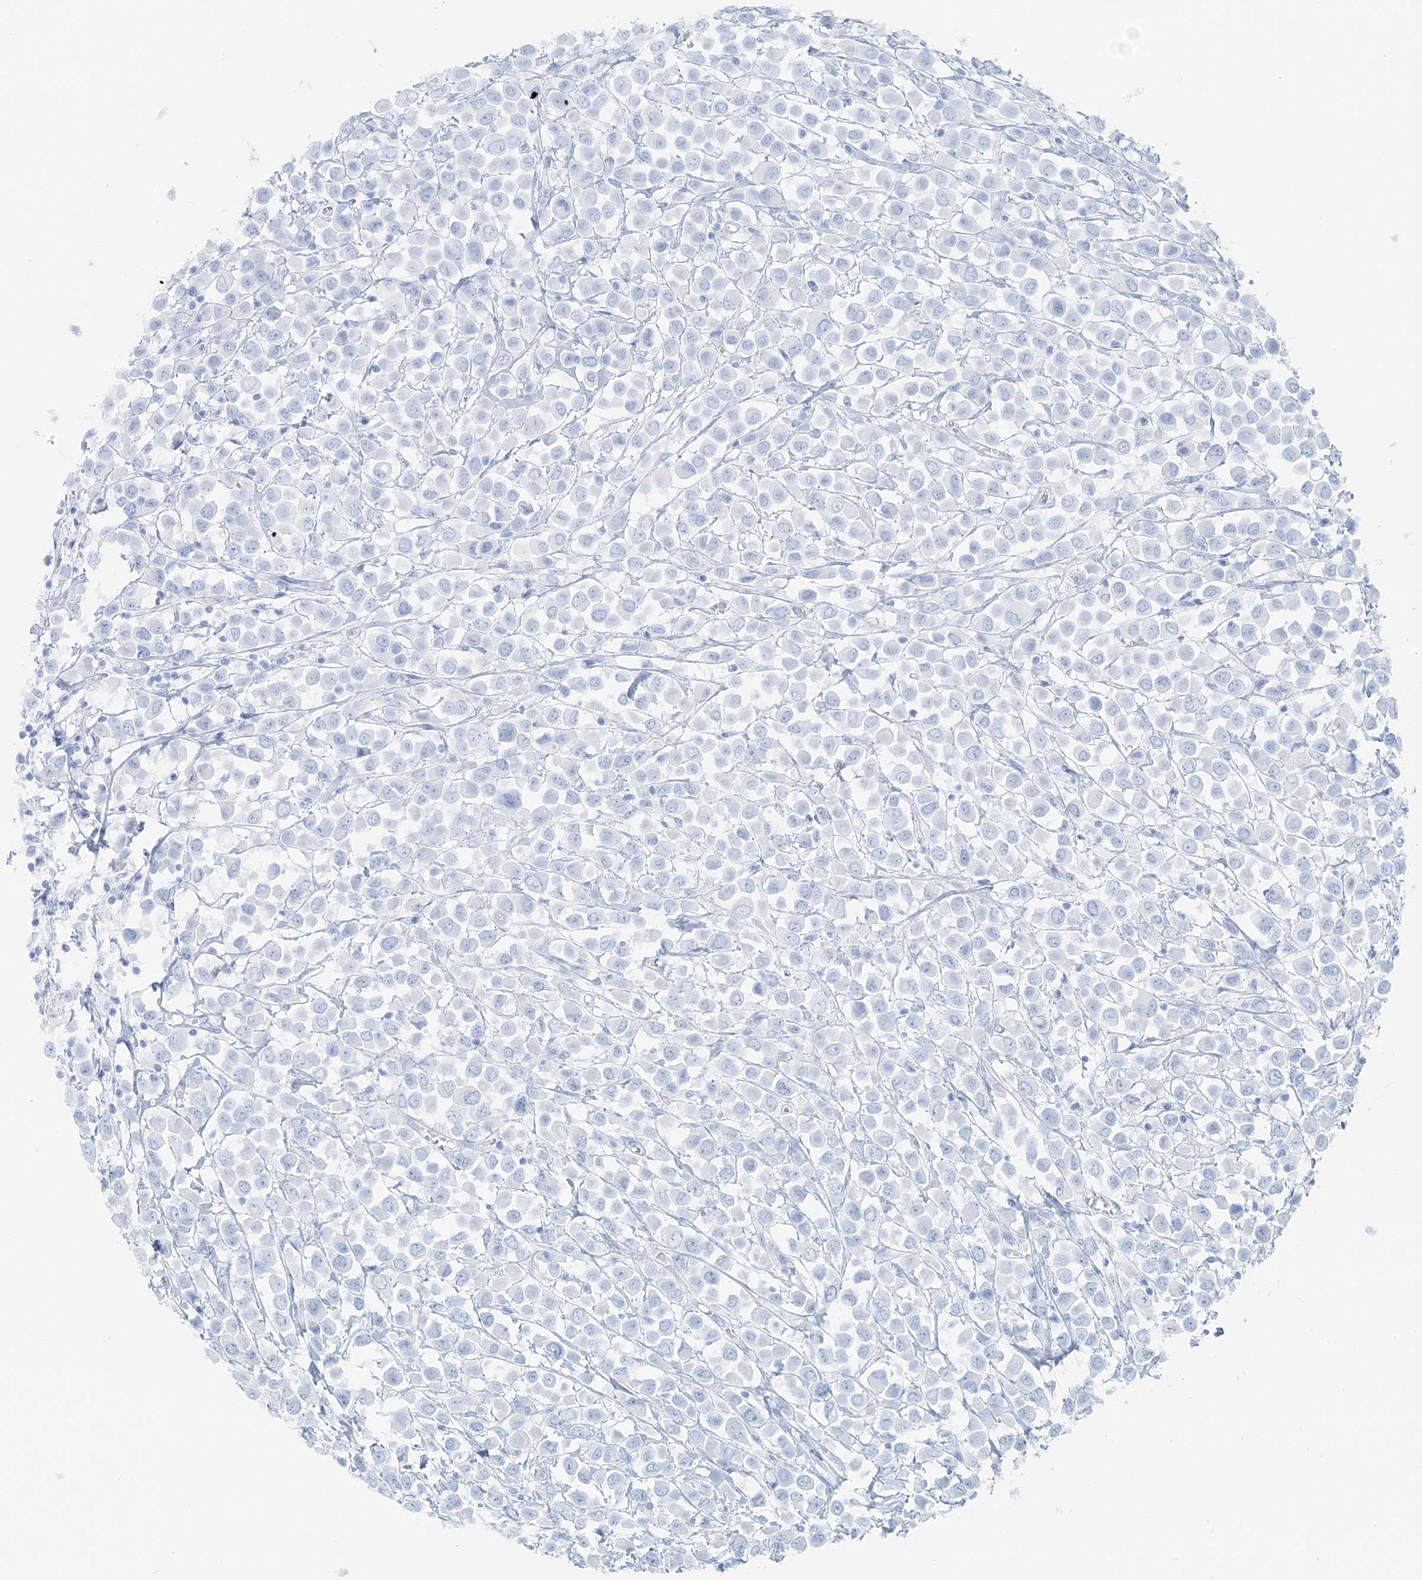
{"staining": {"intensity": "negative", "quantity": "none", "location": "none"}, "tissue": "breast cancer", "cell_type": "Tumor cells", "image_type": "cancer", "snomed": [{"axis": "morphology", "description": "Duct carcinoma"}, {"axis": "topography", "description": "Breast"}], "caption": "A high-resolution image shows IHC staining of breast infiltrating ductal carcinoma, which exhibits no significant positivity in tumor cells.", "gene": "ATP11A", "patient": {"sex": "female", "age": 61}}